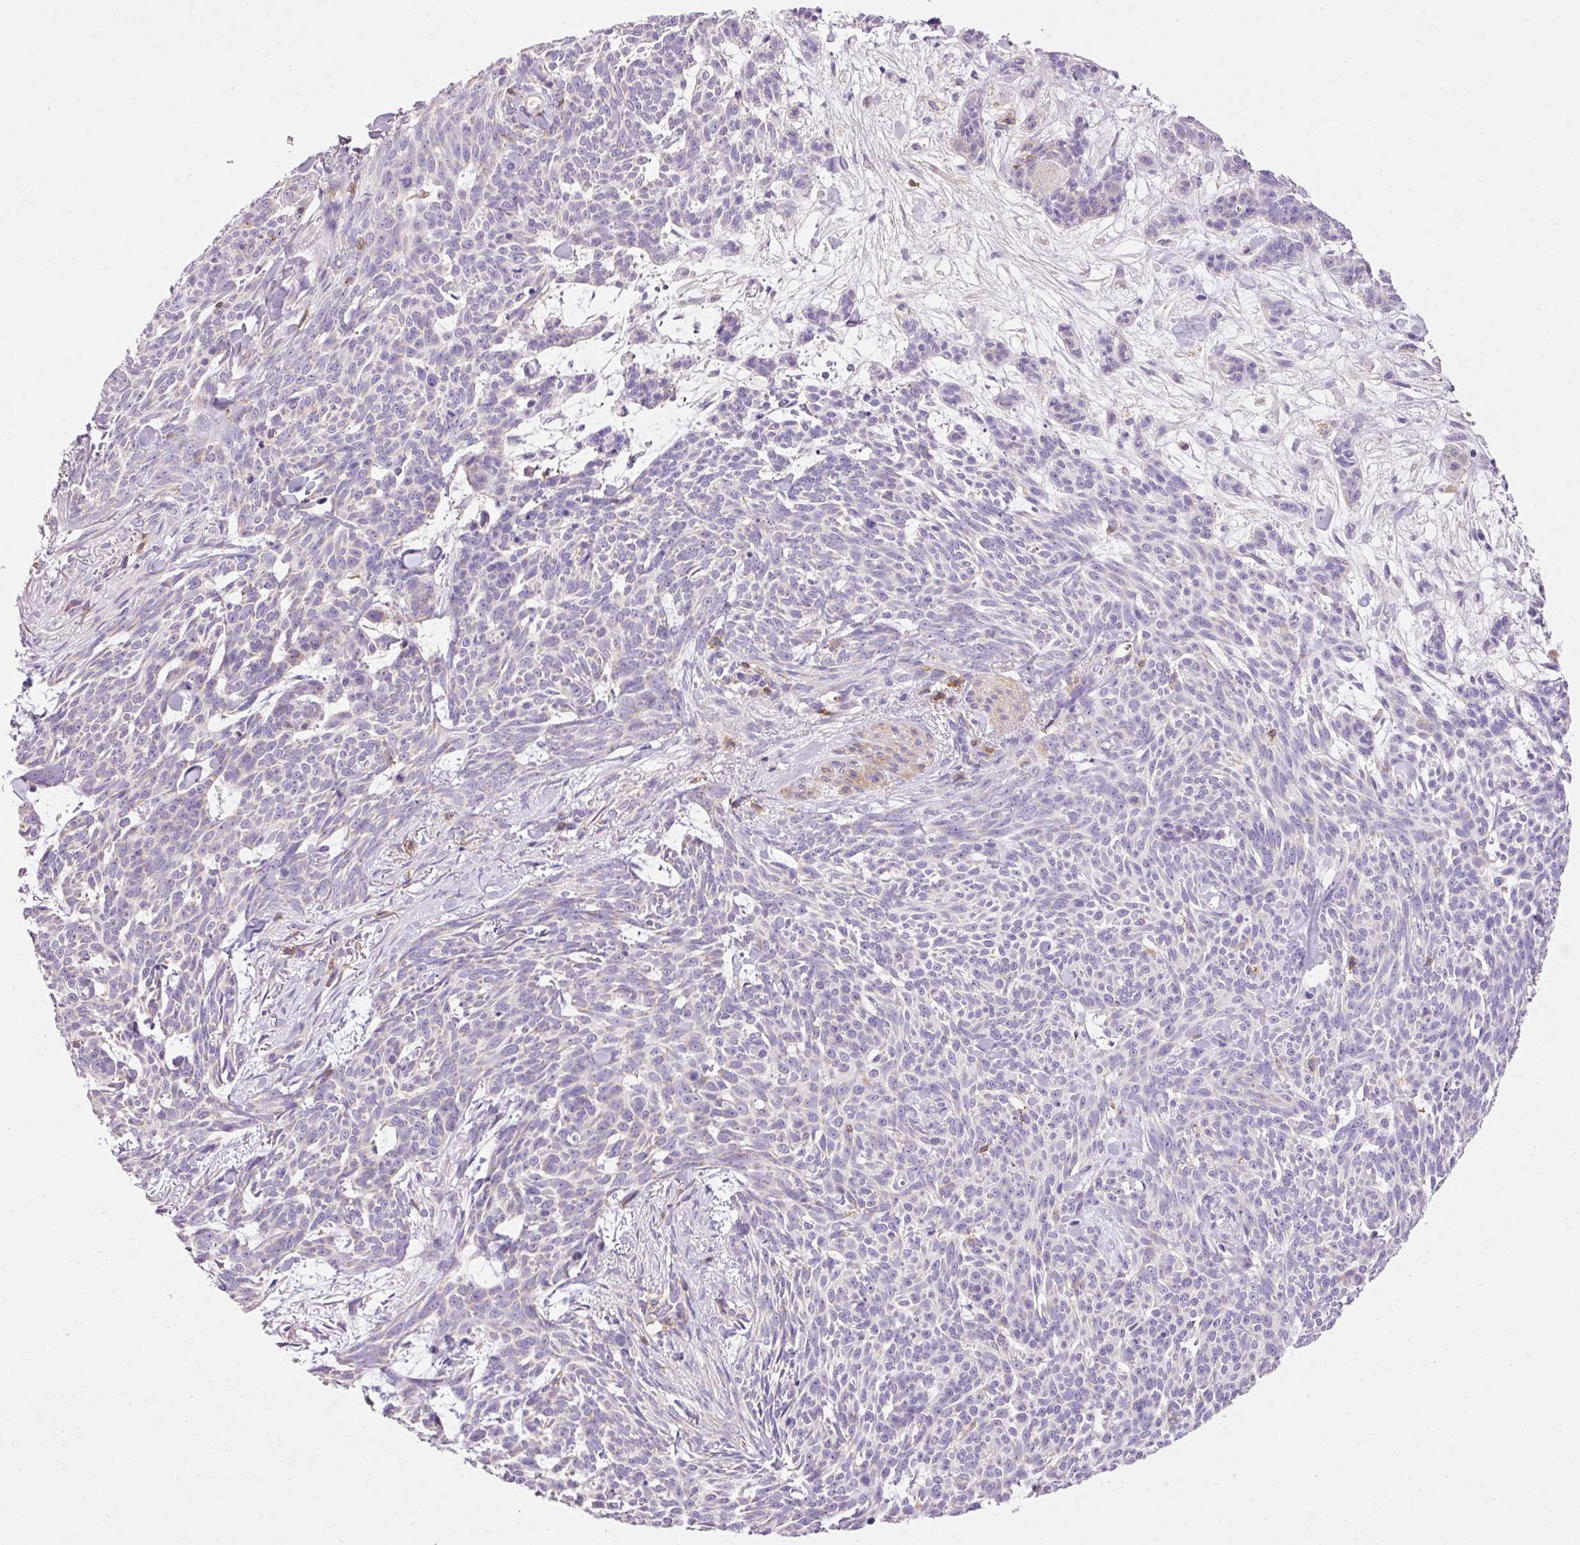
{"staining": {"intensity": "negative", "quantity": "none", "location": "none"}, "tissue": "skin cancer", "cell_type": "Tumor cells", "image_type": "cancer", "snomed": [{"axis": "morphology", "description": "Basal cell carcinoma"}, {"axis": "topography", "description": "Skin"}], "caption": "There is no significant positivity in tumor cells of skin cancer (basal cell carcinoma). (IHC, brightfield microscopy, high magnification).", "gene": "IMMT", "patient": {"sex": "female", "age": 93}}